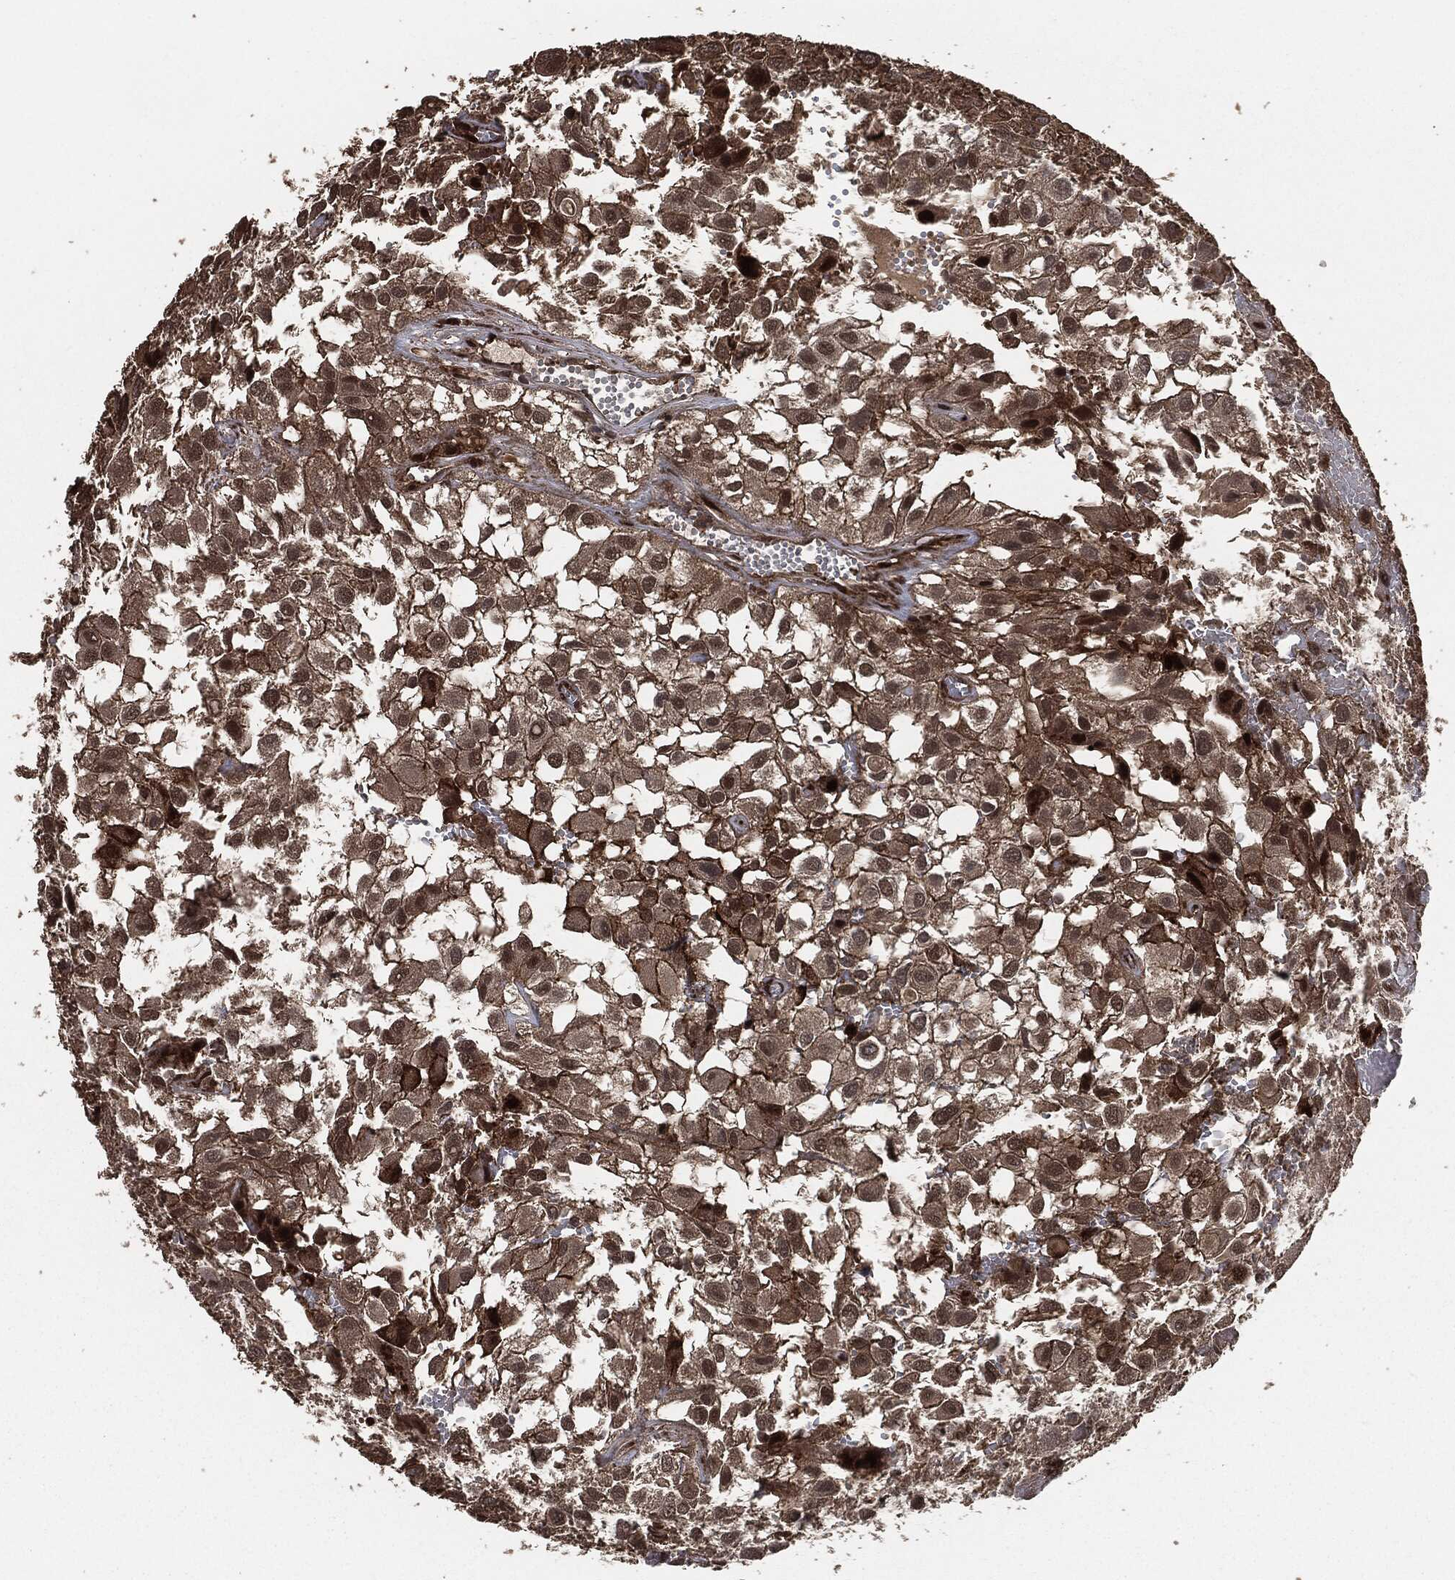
{"staining": {"intensity": "strong", "quantity": ">75%", "location": "cytoplasmic/membranous"}, "tissue": "urothelial cancer", "cell_type": "Tumor cells", "image_type": "cancer", "snomed": [{"axis": "morphology", "description": "Urothelial carcinoma, High grade"}, {"axis": "topography", "description": "Urinary bladder"}], "caption": "An IHC micrograph of neoplastic tissue is shown. Protein staining in brown shows strong cytoplasmic/membranous positivity in high-grade urothelial carcinoma within tumor cells. Nuclei are stained in blue.", "gene": "IFIT1", "patient": {"sex": "male", "age": 56}}